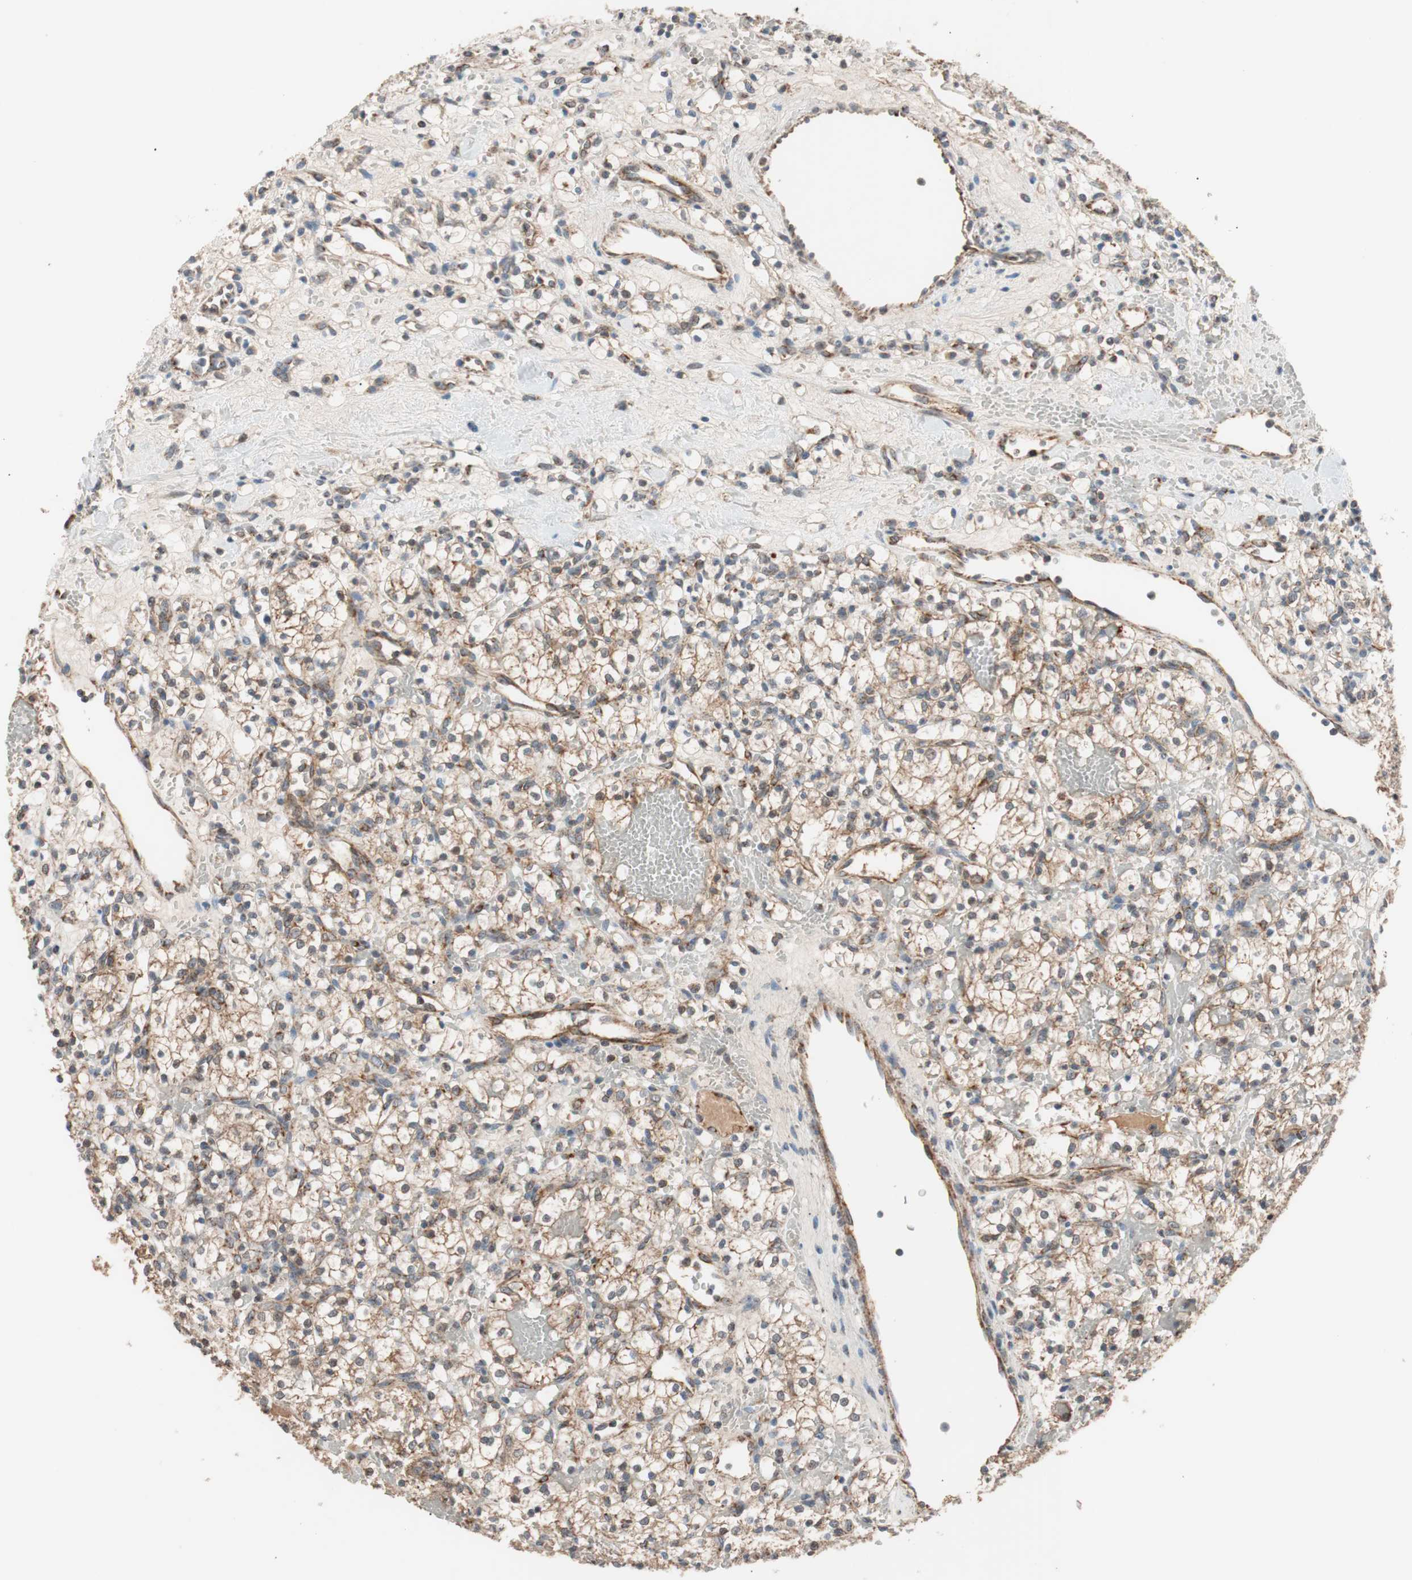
{"staining": {"intensity": "moderate", "quantity": ">75%", "location": "cytoplasmic/membranous"}, "tissue": "renal cancer", "cell_type": "Tumor cells", "image_type": "cancer", "snomed": [{"axis": "morphology", "description": "Adenocarcinoma, NOS"}, {"axis": "topography", "description": "Kidney"}], "caption": "Protein staining of renal cancer tissue shows moderate cytoplasmic/membranous expression in approximately >75% of tumor cells.", "gene": "PITRM1", "patient": {"sex": "female", "age": 60}}